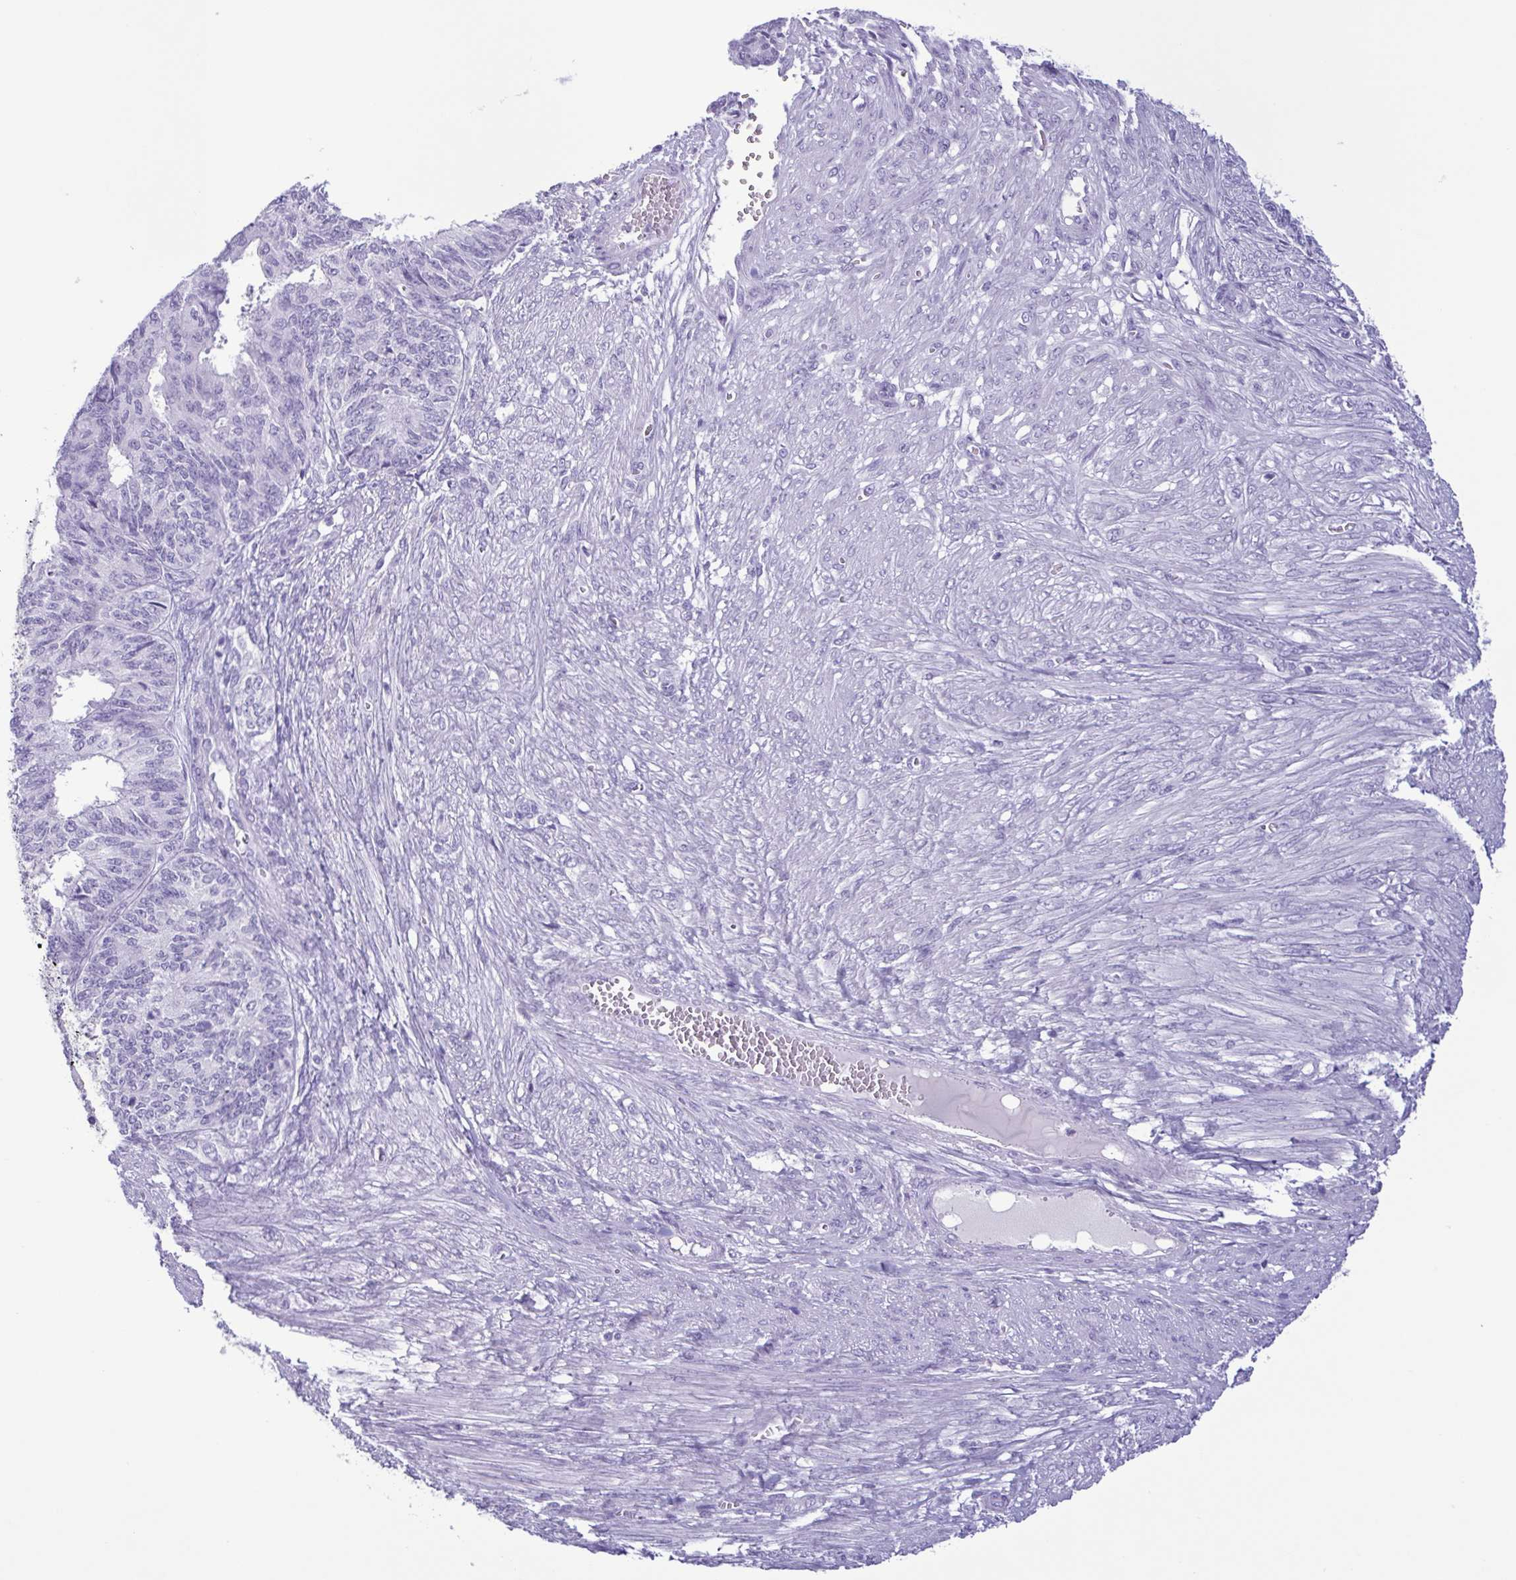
{"staining": {"intensity": "negative", "quantity": "none", "location": "none"}, "tissue": "endometrial cancer", "cell_type": "Tumor cells", "image_type": "cancer", "snomed": [{"axis": "morphology", "description": "Adenocarcinoma, NOS"}, {"axis": "topography", "description": "Endometrium"}], "caption": "This is an IHC image of endometrial cancer (adenocarcinoma). There is no staining in tumor cells.", "gene": "LTF", "patient": {"sex": "female", "age": 32}}